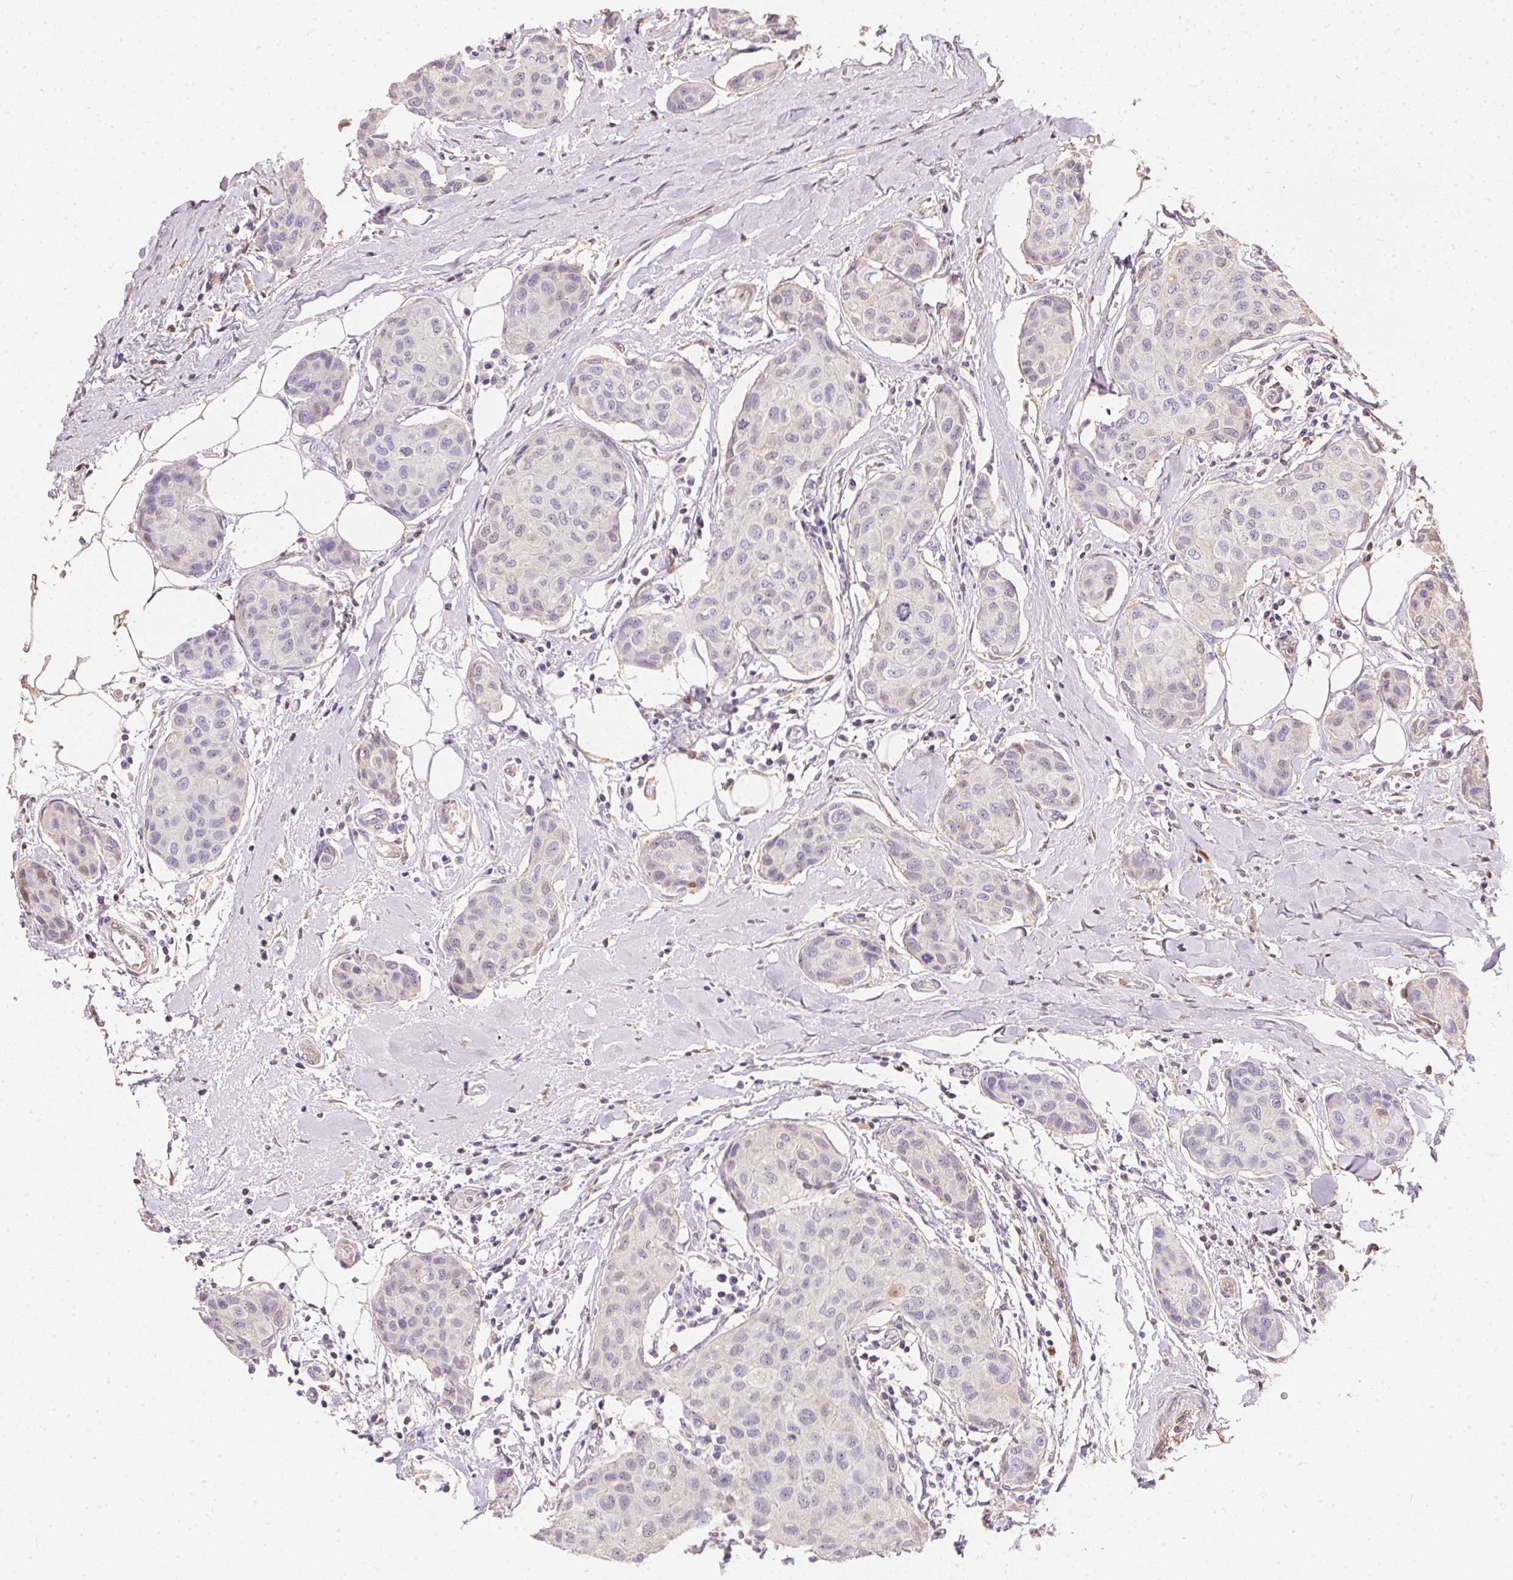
{"staining": {"intensity": "negative", "quantity": "none", "location": "none"}, "tissue": "breast cancer", "cell_type": "Tumor cells", "image_type": "cancer", "snomed": [{"axis": "morphology", "description": "Duct carcinoma"}, {"axis": "topography", "description": "Breast"}], "caption": "Breast invasive ductal carcinoma was stained to show a protein in brown. There is no significant staining in tumor cells.", "gene": "S100A3", "patient": {"sex": "female", "age": 80}}